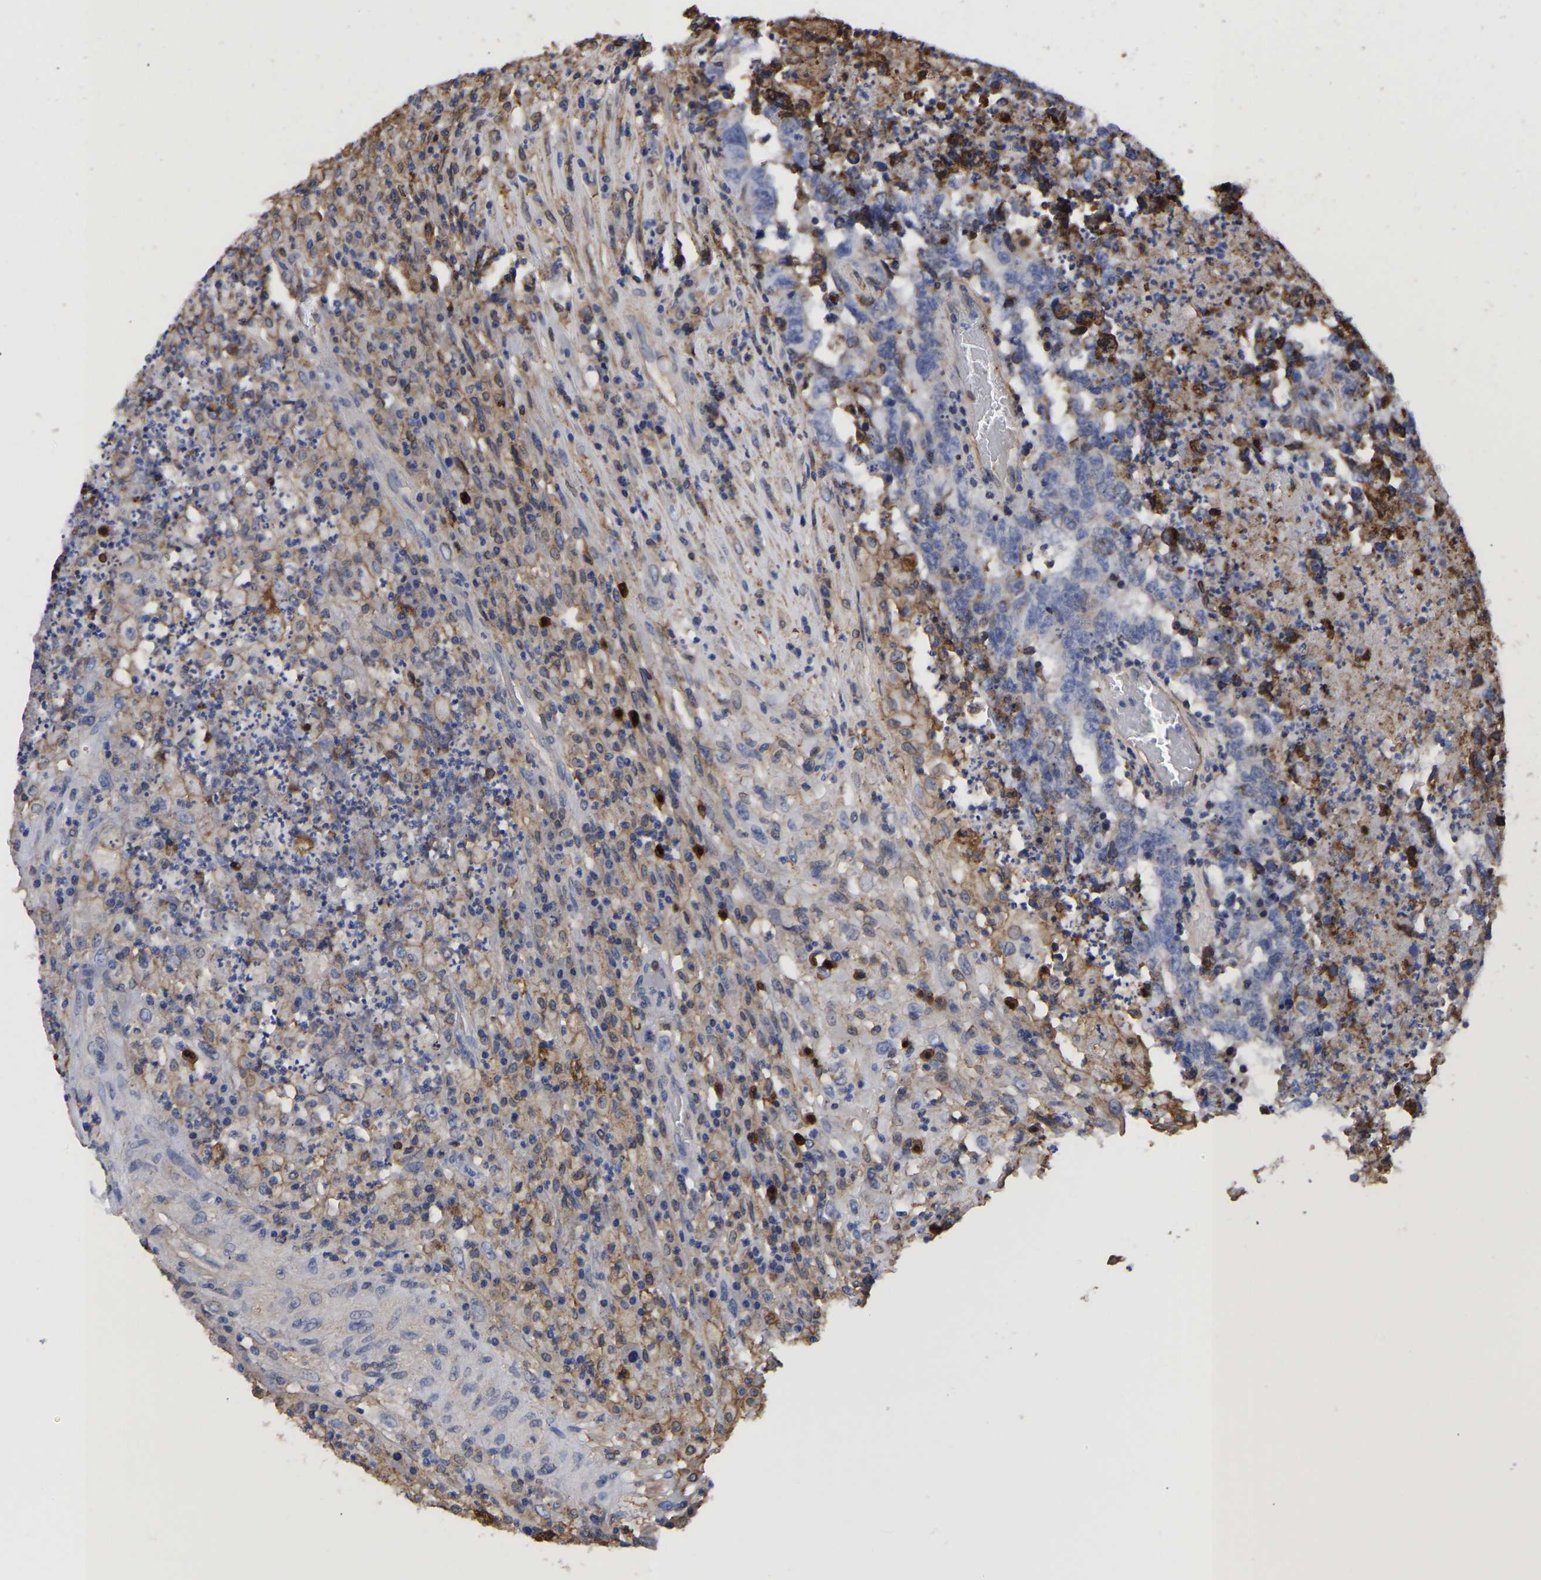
{"staining": {"intensity": "negative", "quantity": "none", "location": "none"}, "tissue": "testis cancer", "cell_type": "Tumor cells", "image_type": "cancer", "snomed": [{"axis": "morphology", "description": "Necrosis, NOS"}, {"axis": "morphology", "description": "Carcinoma, Embryonal, NOS"}, {"axis": "topography", "description": "Testis"}], "caption": "Immunohistochemistry (IHC) photomicrograph of embryonal carcinoma (testis) stained for a protein (brown), which demonstrates no staining in tumor cells.", "gene": "LIF", "patient": {"sex": "male", "age": 19}}